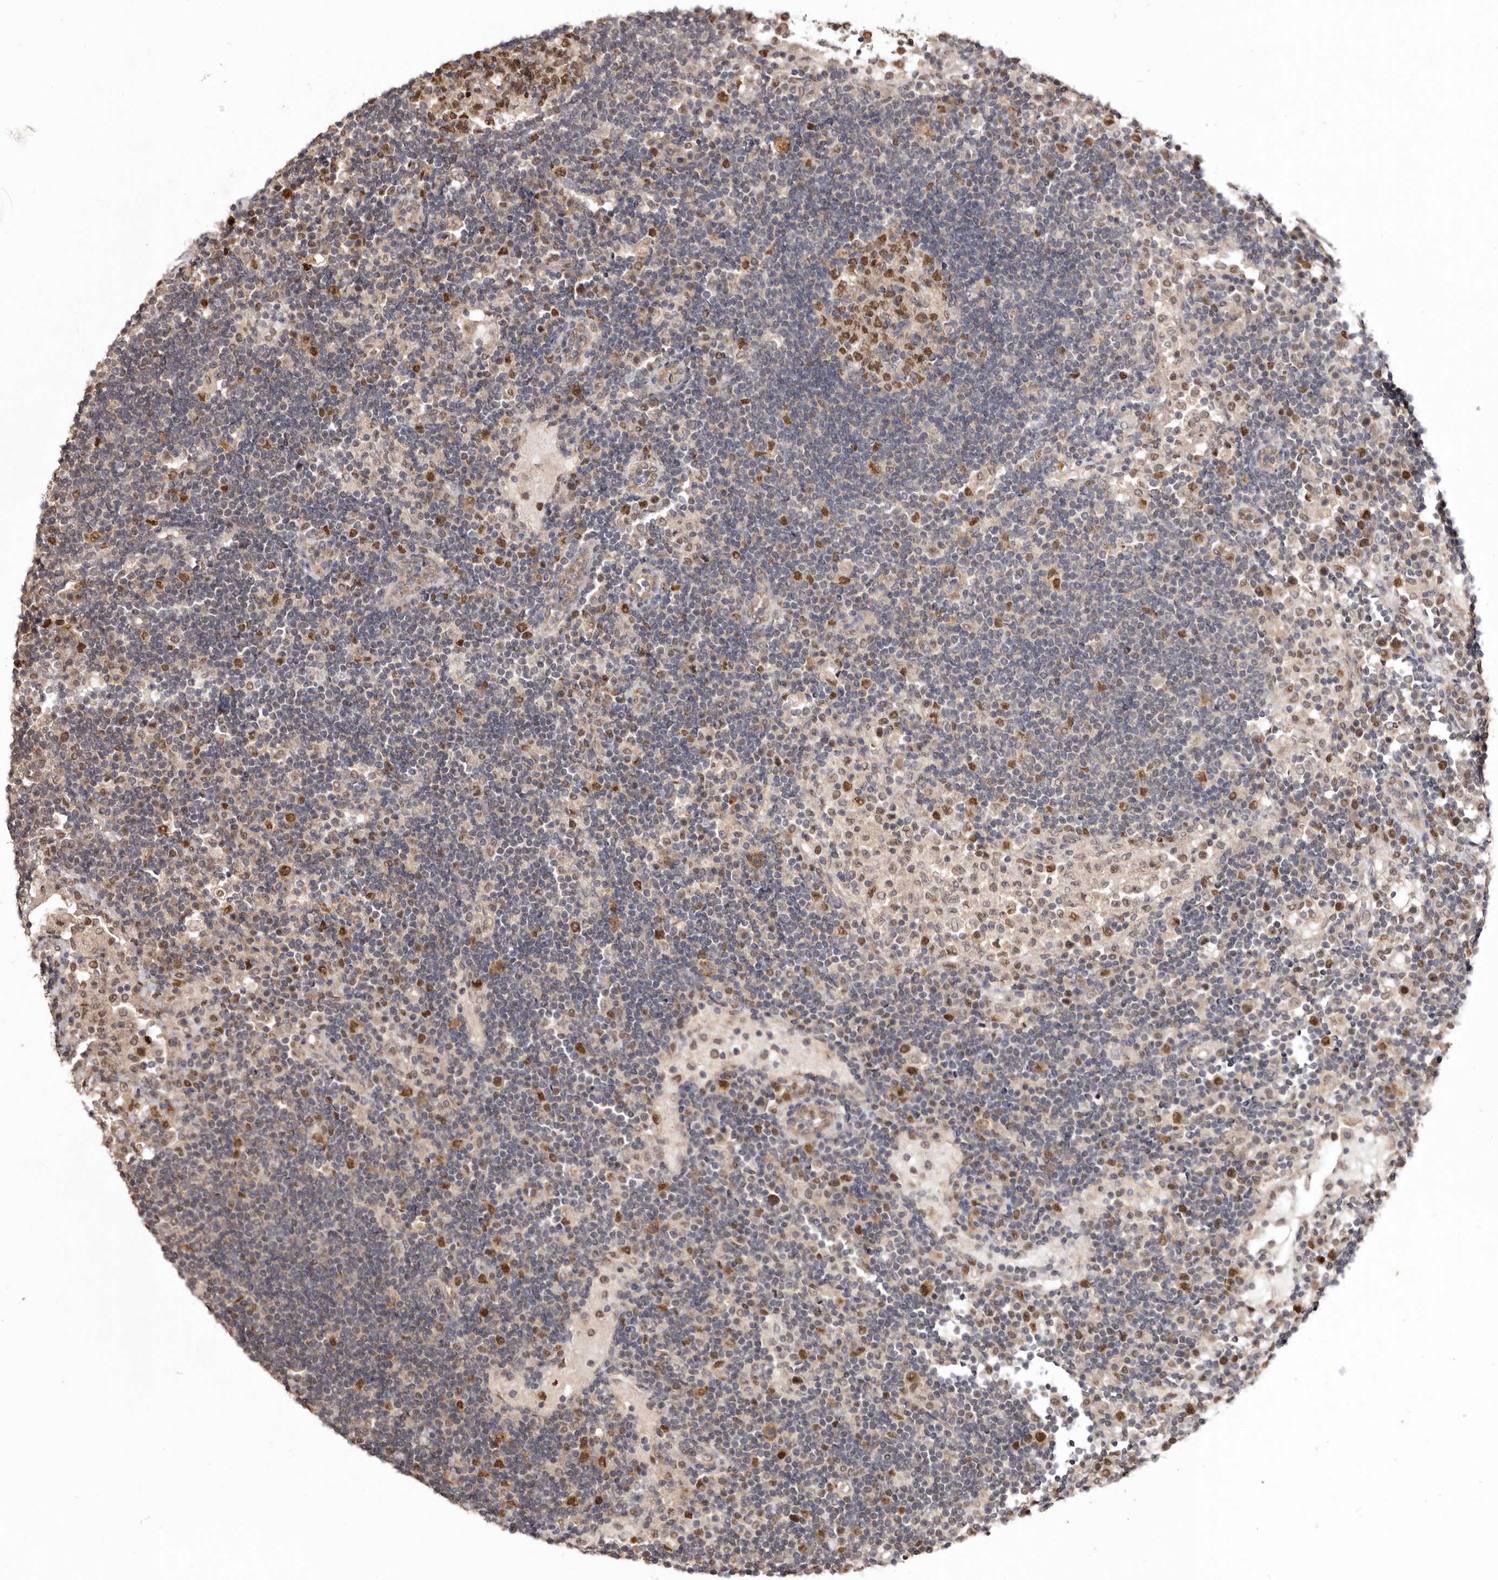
{"staining": {"intensity": "moderate", "quantity": ">75%", "location": "nuclear"}, "tissue": "lymph node", "cell_type": "Germinal center cells", "image_type": "normal", "snomed": [{"axis": "morphology", "description": "Normal tissue, NOS"}, {"axis": "topography", "description": "Lymph node"}], "caption": "Brown immunohistochemical staining in benign lymph node displays moderate nuclear positivity in about >75% of germinal center cells. (Stains: DAB (3,3'-diaminobenzidine) in brown, nuclei in blue, Microscopy: brightfield microscopy at high magnification).", "gene": "NOTCH1", "patient": {"sex": "female", "age": 53}}